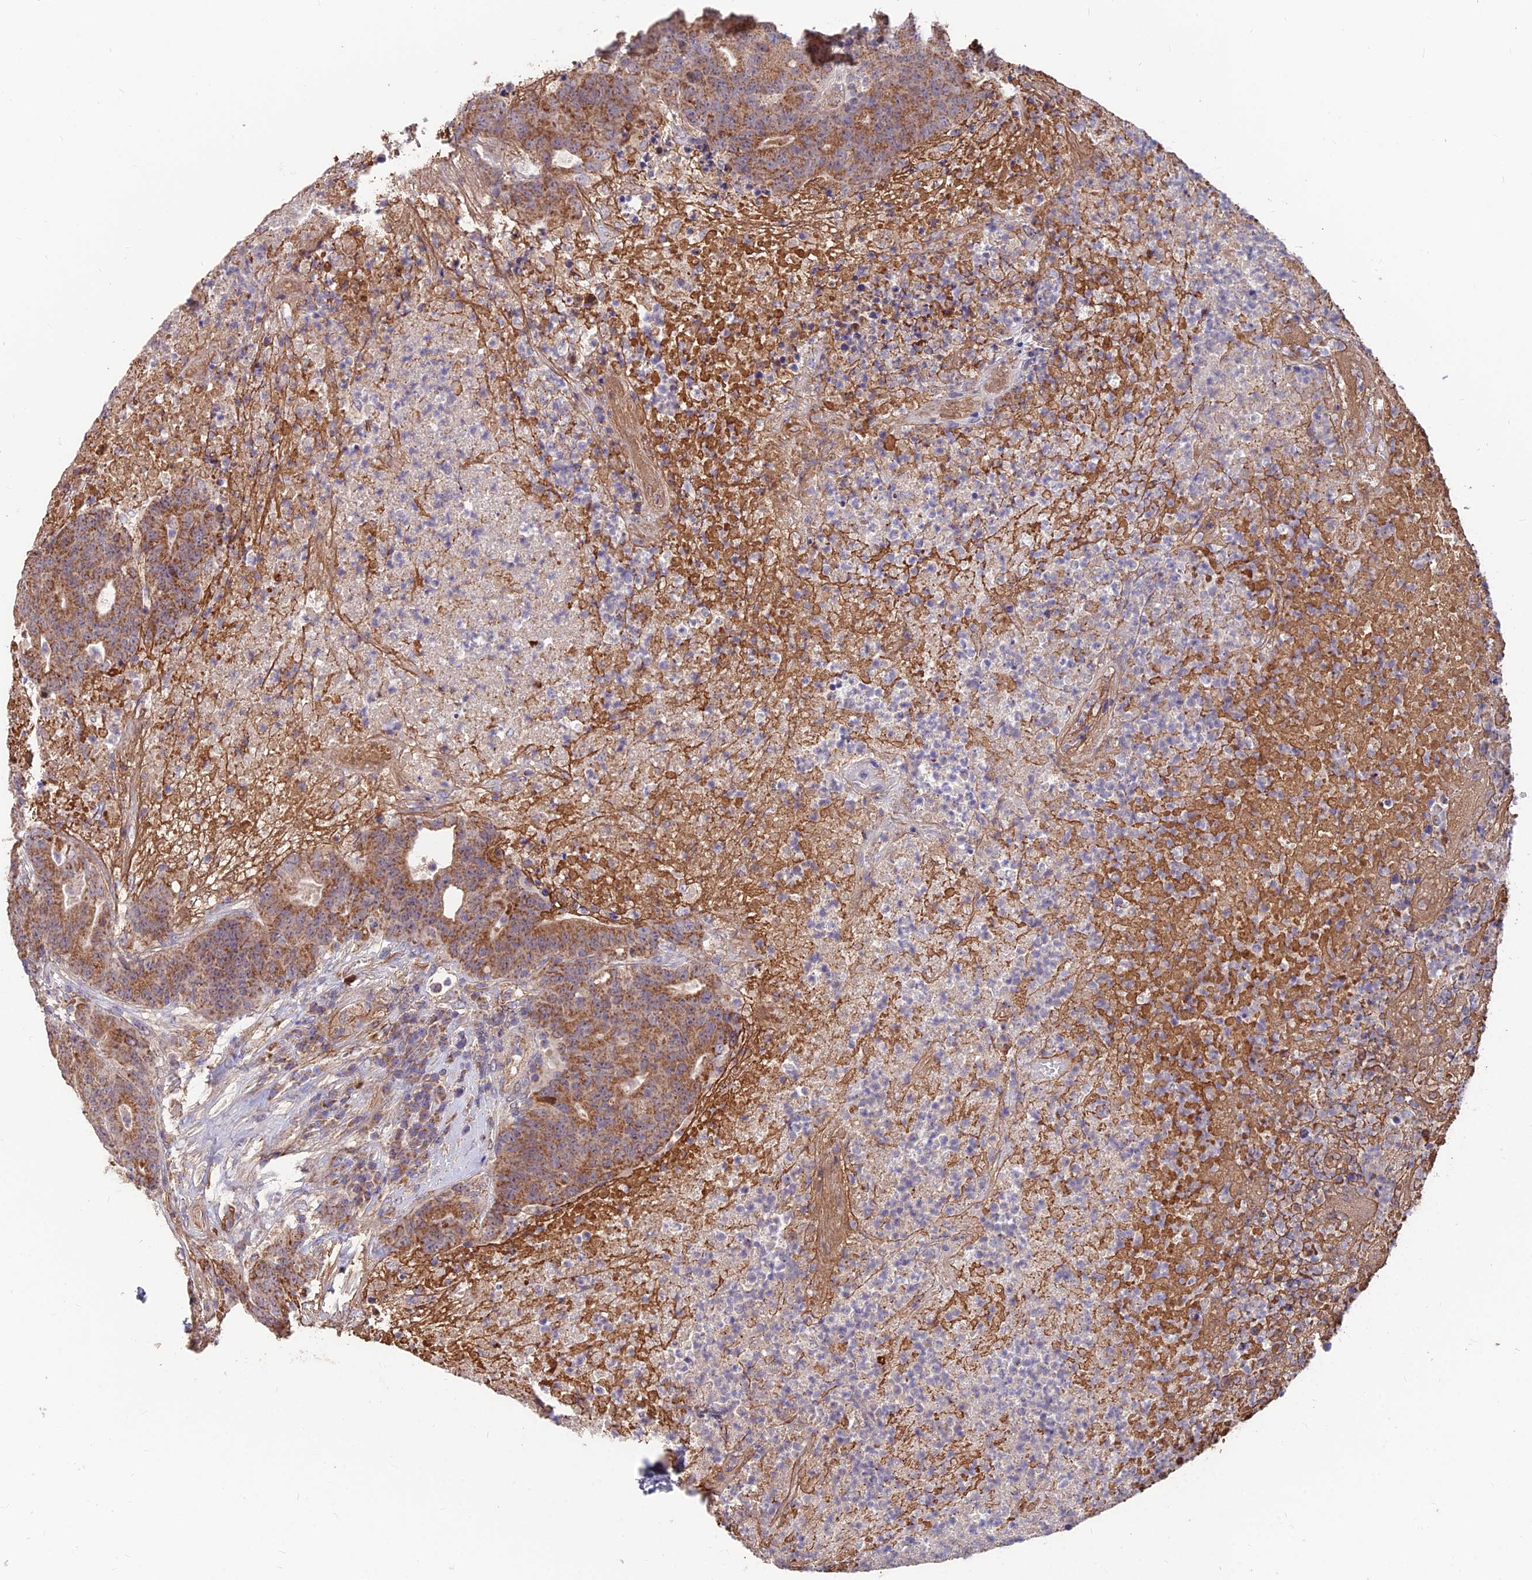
{"staining": {"intensity": "moderate", "quantity": ">75%", "location": "cytoplasmic/membranous"}, "tissue": "colorectal cancer", "cell_type": "Tumor cells", "image_type": "cancer", "snomed": [{"axis": "morphology", "description": "Adenocarcinoma, NOS"}, {"axis": "topography", "description": "Colon"}], "caption": "Protein expression analysis of human colorectal adenocarcinoma reveals moderate cytoplasmic/membranous expression in approximately >75% of tumor cells.", "gene": "IFT22", "patient": {"sex": "female", "age": 75}}